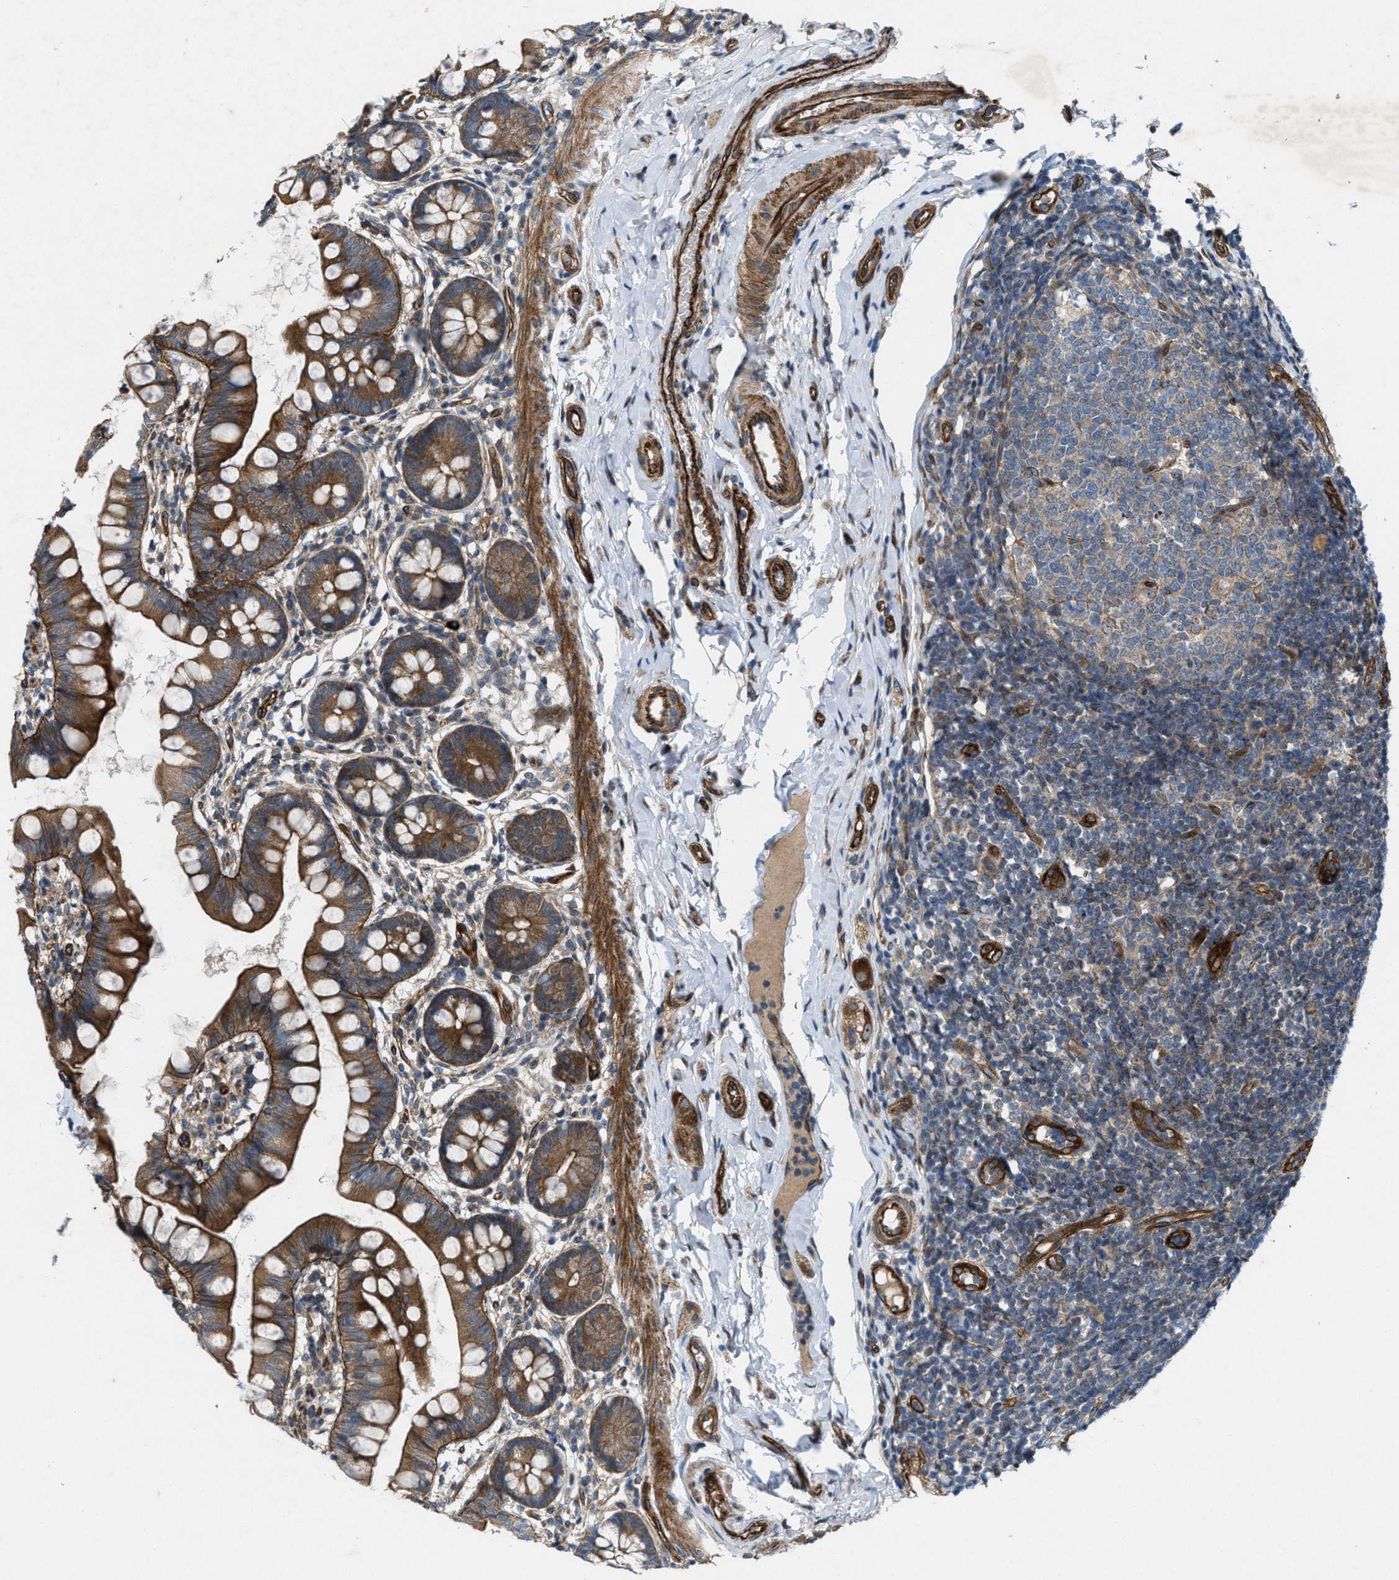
{"staining": {"intensity": "strong", "quantity": ">75%", "location": "cytoplasmic/membranous"}, "tissue": "small intestine", "cell_type": "Glandular cells", "image_type": "normal", "snomed": [{"axis": "morphology", "description": "Normal tissue, NOS"}, {"axis": "topography", "description": "Small intestine"}], "caption": "Protein analysis of benign small intestine shows strong cytoplasmic/membranous positivity in approximately >75% of glandular cells. (brown staining indicates protein expression, while blue staining denotes nuclei).", "gene": "URGCP", "patient": {"sex": "male", "age": 7}}